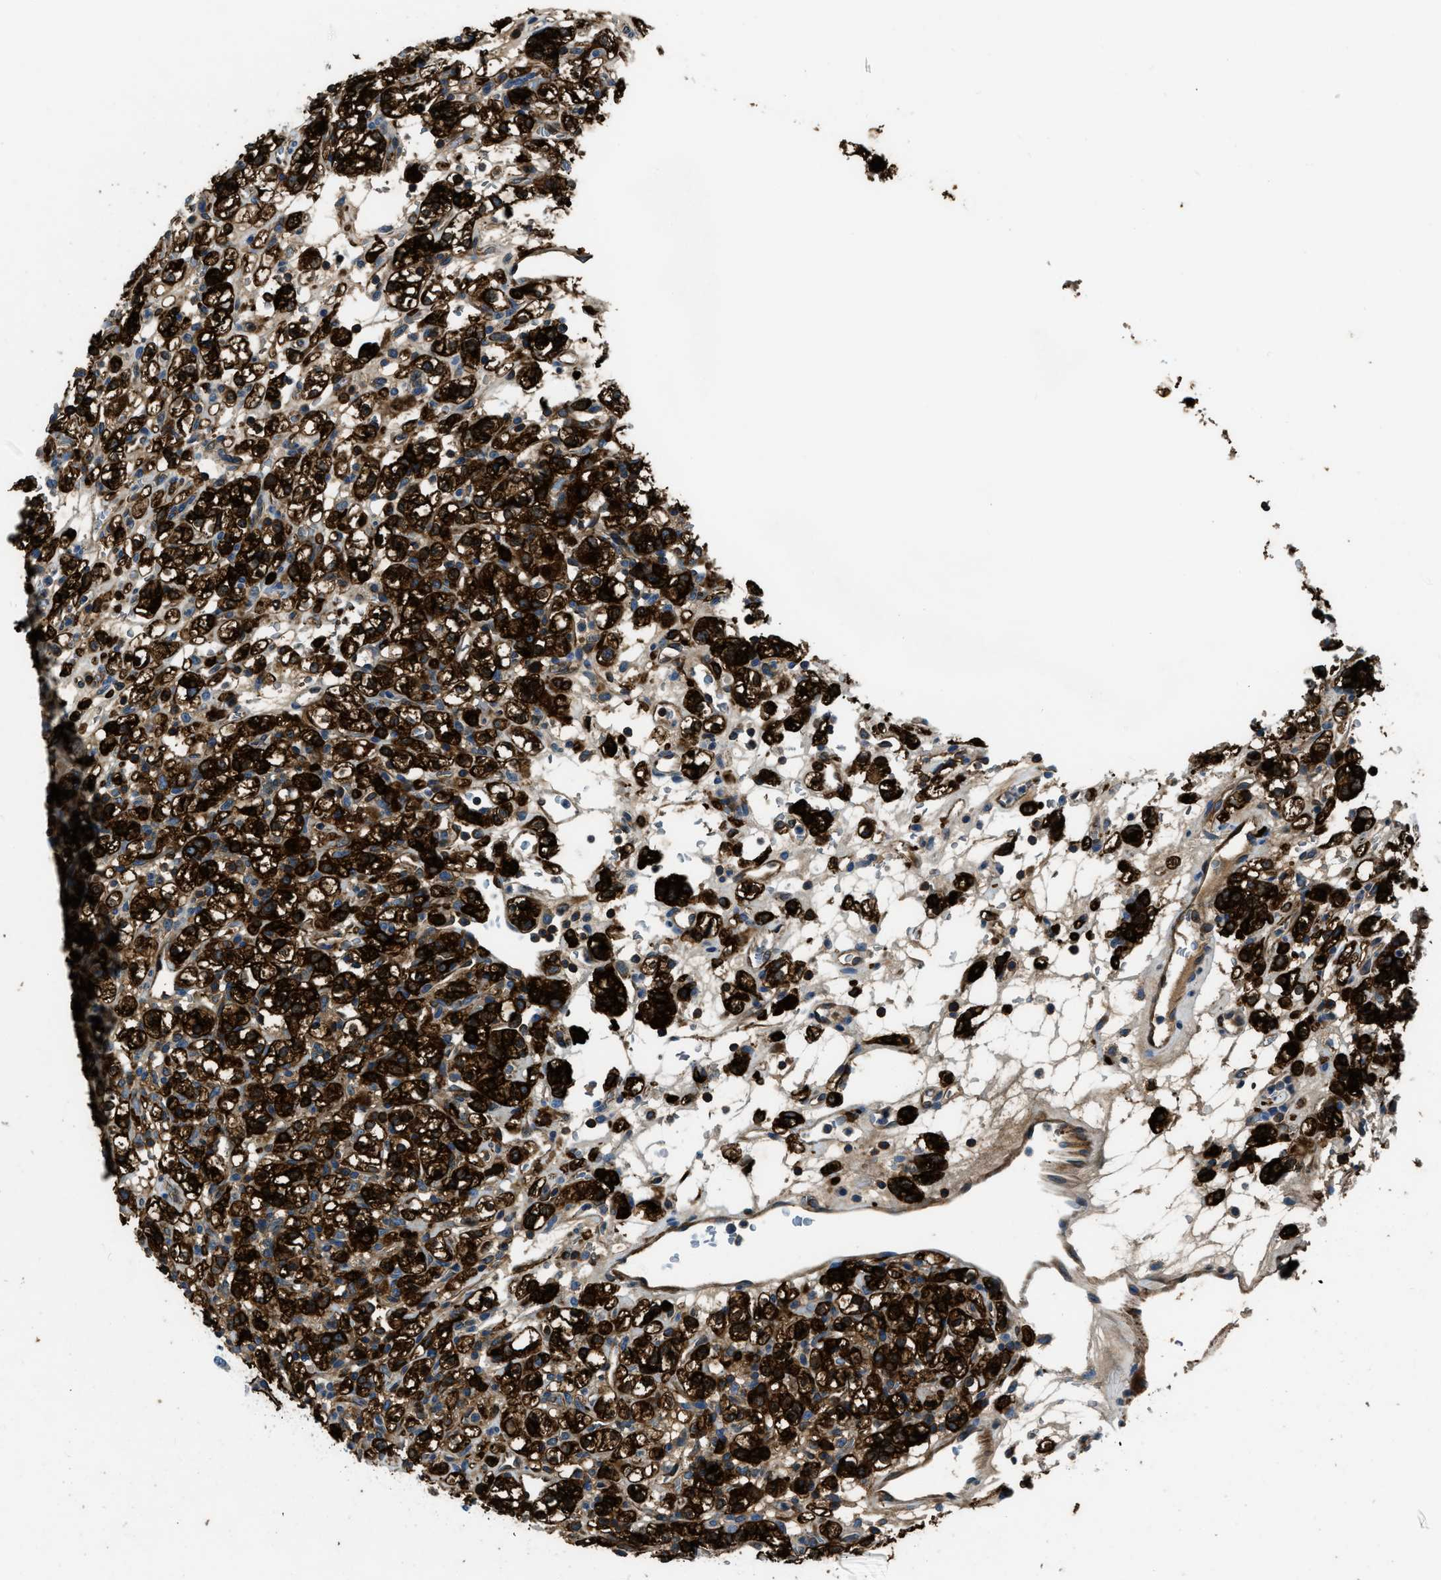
{"staining": {"intensity": "strong", "quantity": ">75%", "location": "cytoplasmic/membranous,nuclear"}, "tissue": "renal cancer", "cell_type": "Tumor cells", "image_type": "cancer", "snomed": [{"axis": "morphology", "description": "Normal tissue, NOS"}, {"axis": "morphology", "description": "Adenocarcinoma, NOS"}, {"axis": "topography", "description": "Kidney"}], "caption": "Protein analysis of adenocarcinoma (renal) tissue demonstrates strong cytoplasmic/membranous and nuclear positivity in about >75% of tumor cells. (IHC, brightfield microscopy, high magnification).", "gene": "PFKP", "patient": {"sex": "female", "age": 72}}